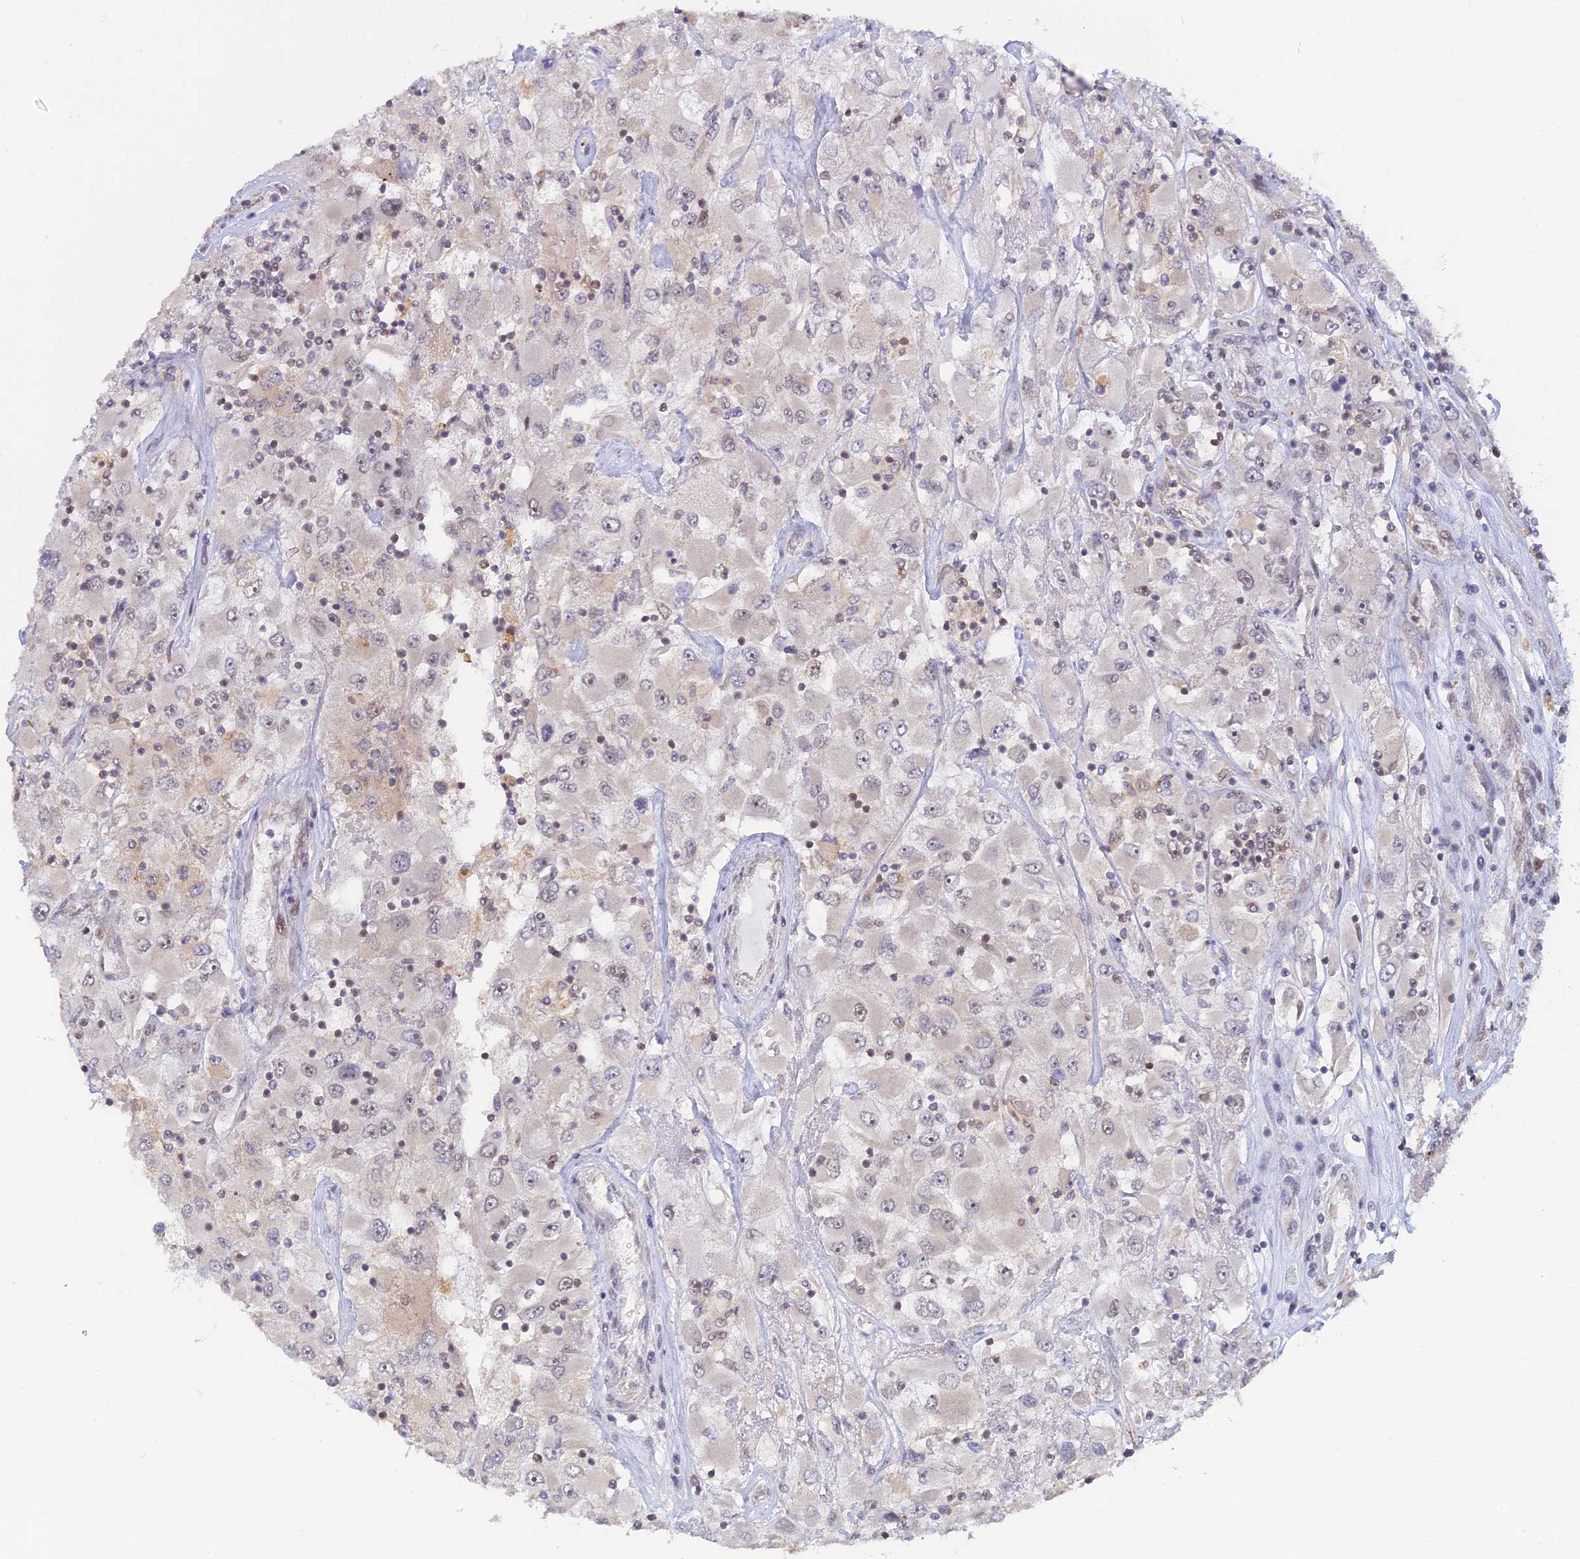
{"staining": {"intensity": "negative", "quantity": "none", "location": "none"}, "tissue": "renal cancer", "cell_type": "Tumor cells", "image_type": "cancer", "snomed": [{"axis": "morphology", "description": "Adenocarcinoma, NOS"}, {"axis": "topography", "description": "Kidney"}], "caption": "Human renal adenocarcinoma stained for a protein using immunohistochemistry demonstrates no staining in tumor cells.", "gene": "GSKIP", "patient": {"sex": "female", "age": 52}}